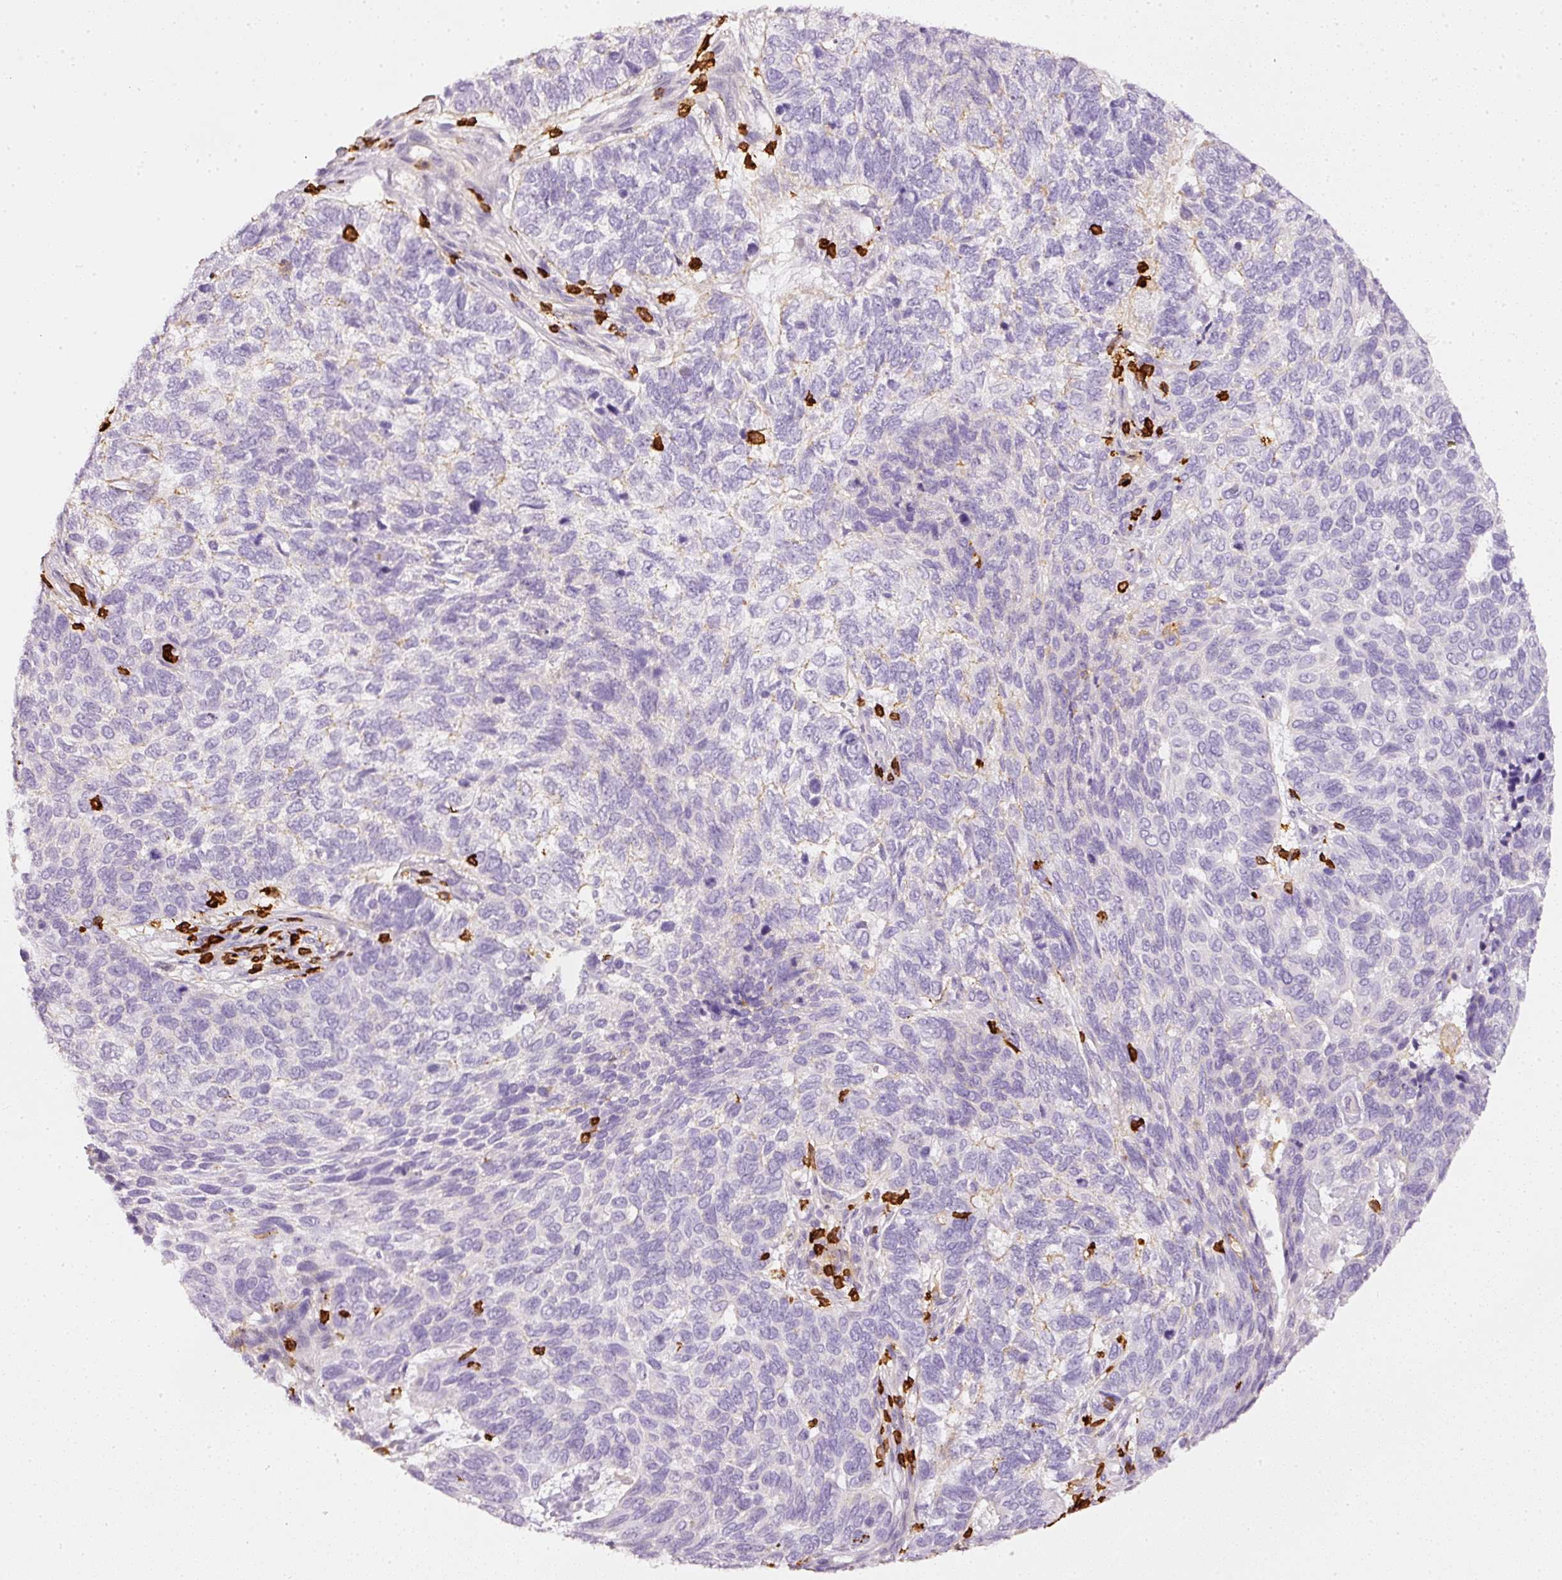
{"staining": {"intensity": "negative", "quantity": "none", "location": "none"}, "tissue": "skin cancer", "cell_type": "Tumor cells", "image_type": "cancer", "snomed": [{"axis": "morphology", "description": "Basal cell carcinoma"}, {"axis": "topography", "description": "Skin"}], "caption": "Tumor cells are negative for brown protein staining in basal cell carcinoma (skin). Nuclei are stained in blue.", "gene": "EVL", "patient": {"sex": "female", "age": 65}}